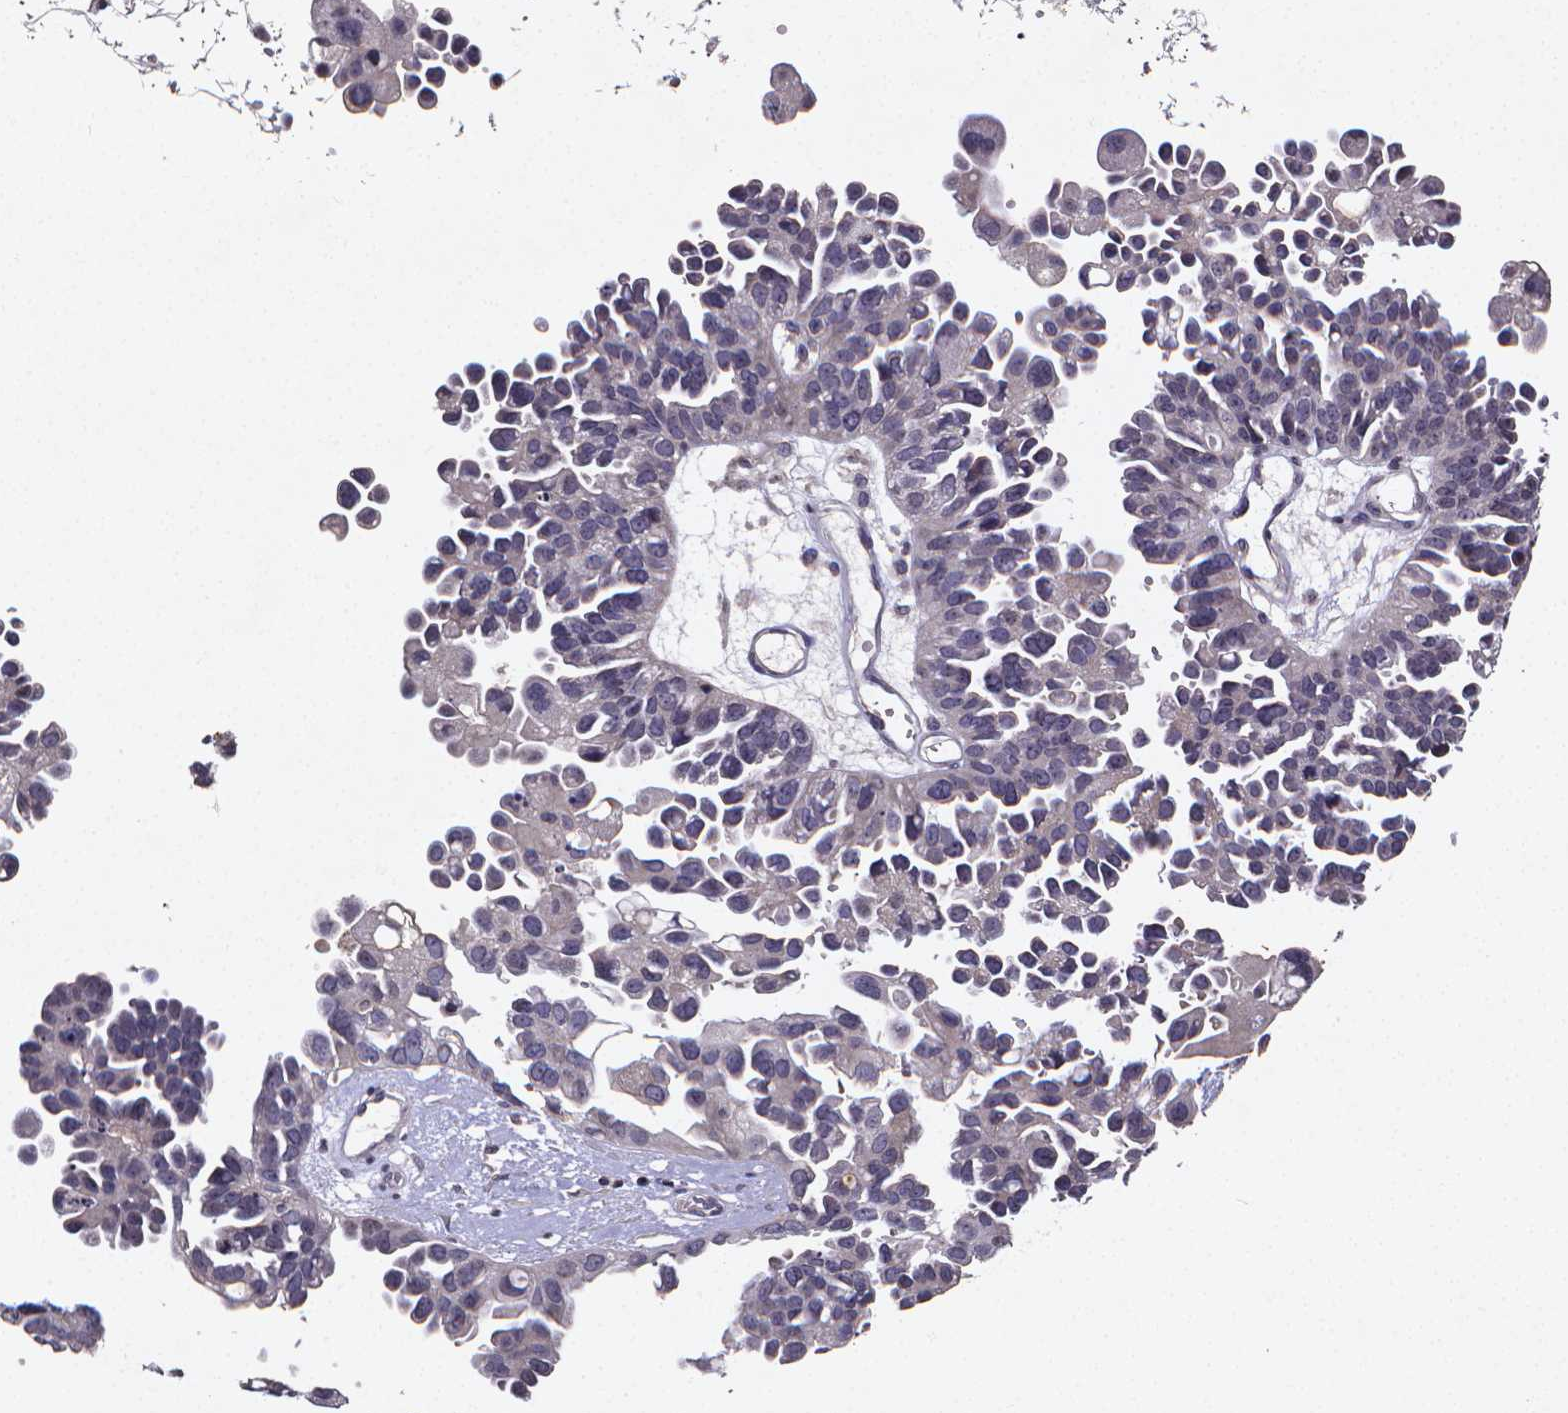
{"staining": {"intensity": "negative", "quantity": "none", "location": "none"}, "tissue": "ovarian cancer", "cell_type": "Tumor cells", "image_type": "cancer", "snomed": [{"axis": "morphology", "description": "Cystadenocarcinoma, serous, NOS"}, {"axis": "topography", "description": "Ovary"}], "caption": "An image of human serous cystadenocarcinoma (ovarian) is negative for staining in tumor cells. (IHC, brightfield microscopy, high magnification).", "gene": "TP73", "patient": {"sex": "female", "age": 53}}